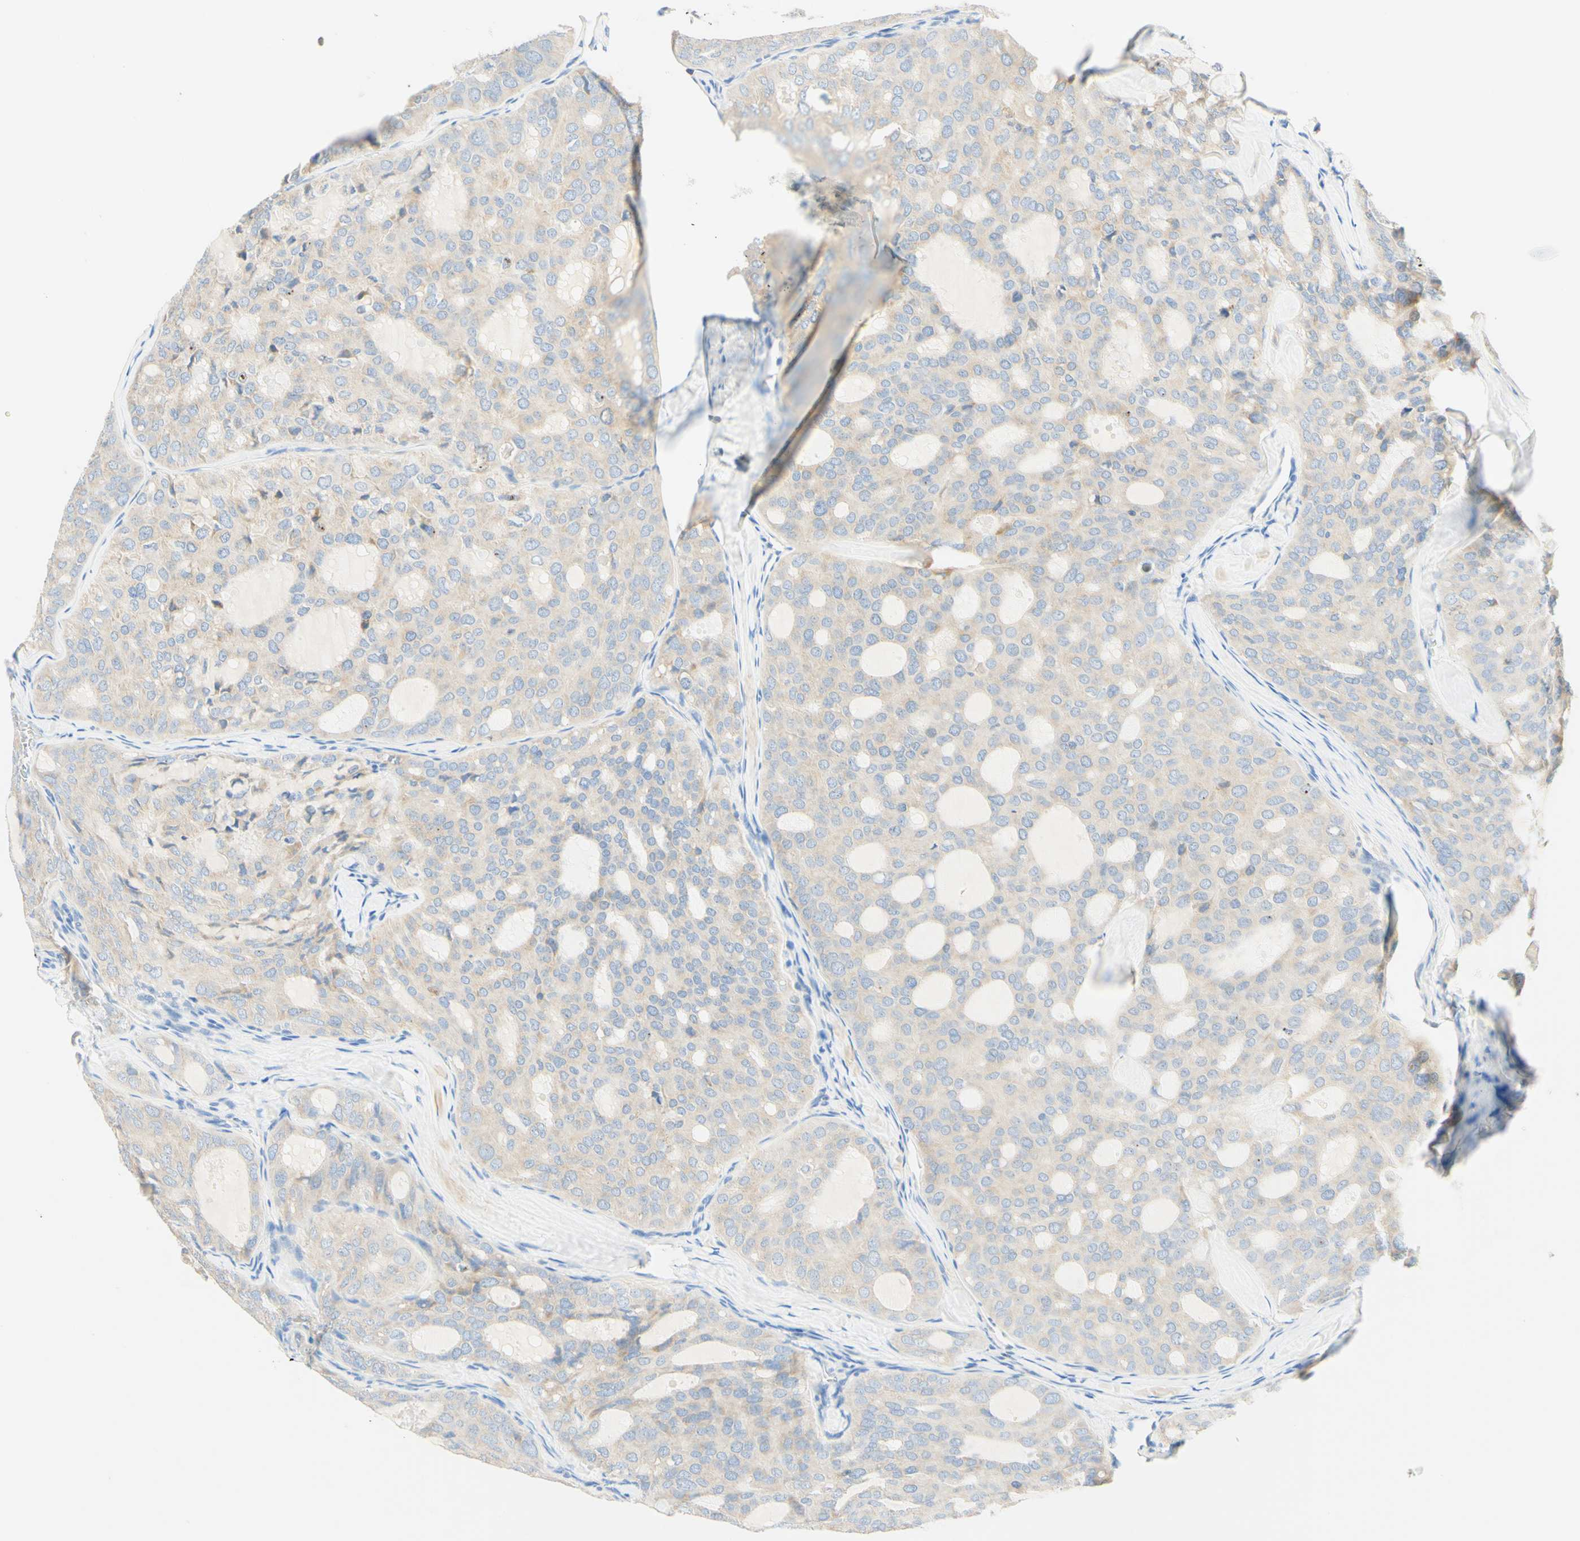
{"staining": {"intensity": "weak", "quantity": "<25%", "location": "cytoplasmic/membranous"}, "tissue": "thyroid cancer", "cell_type": "Tumor cells", "image_type": "cancer", "snomed": [{"axis": "morphology", "description": "Follicular adenoma carcinoma, NOS"}, {"axis": "topography", "description": "Thyroid gland"}], "caption": "A photomicrograph of follicular adenoma carcinoma (thyroid) stained for a protein demonstrates no brown staining in tumor cells.", "gene": "LAT", "patient": {"sex": "male", "age": 75}}